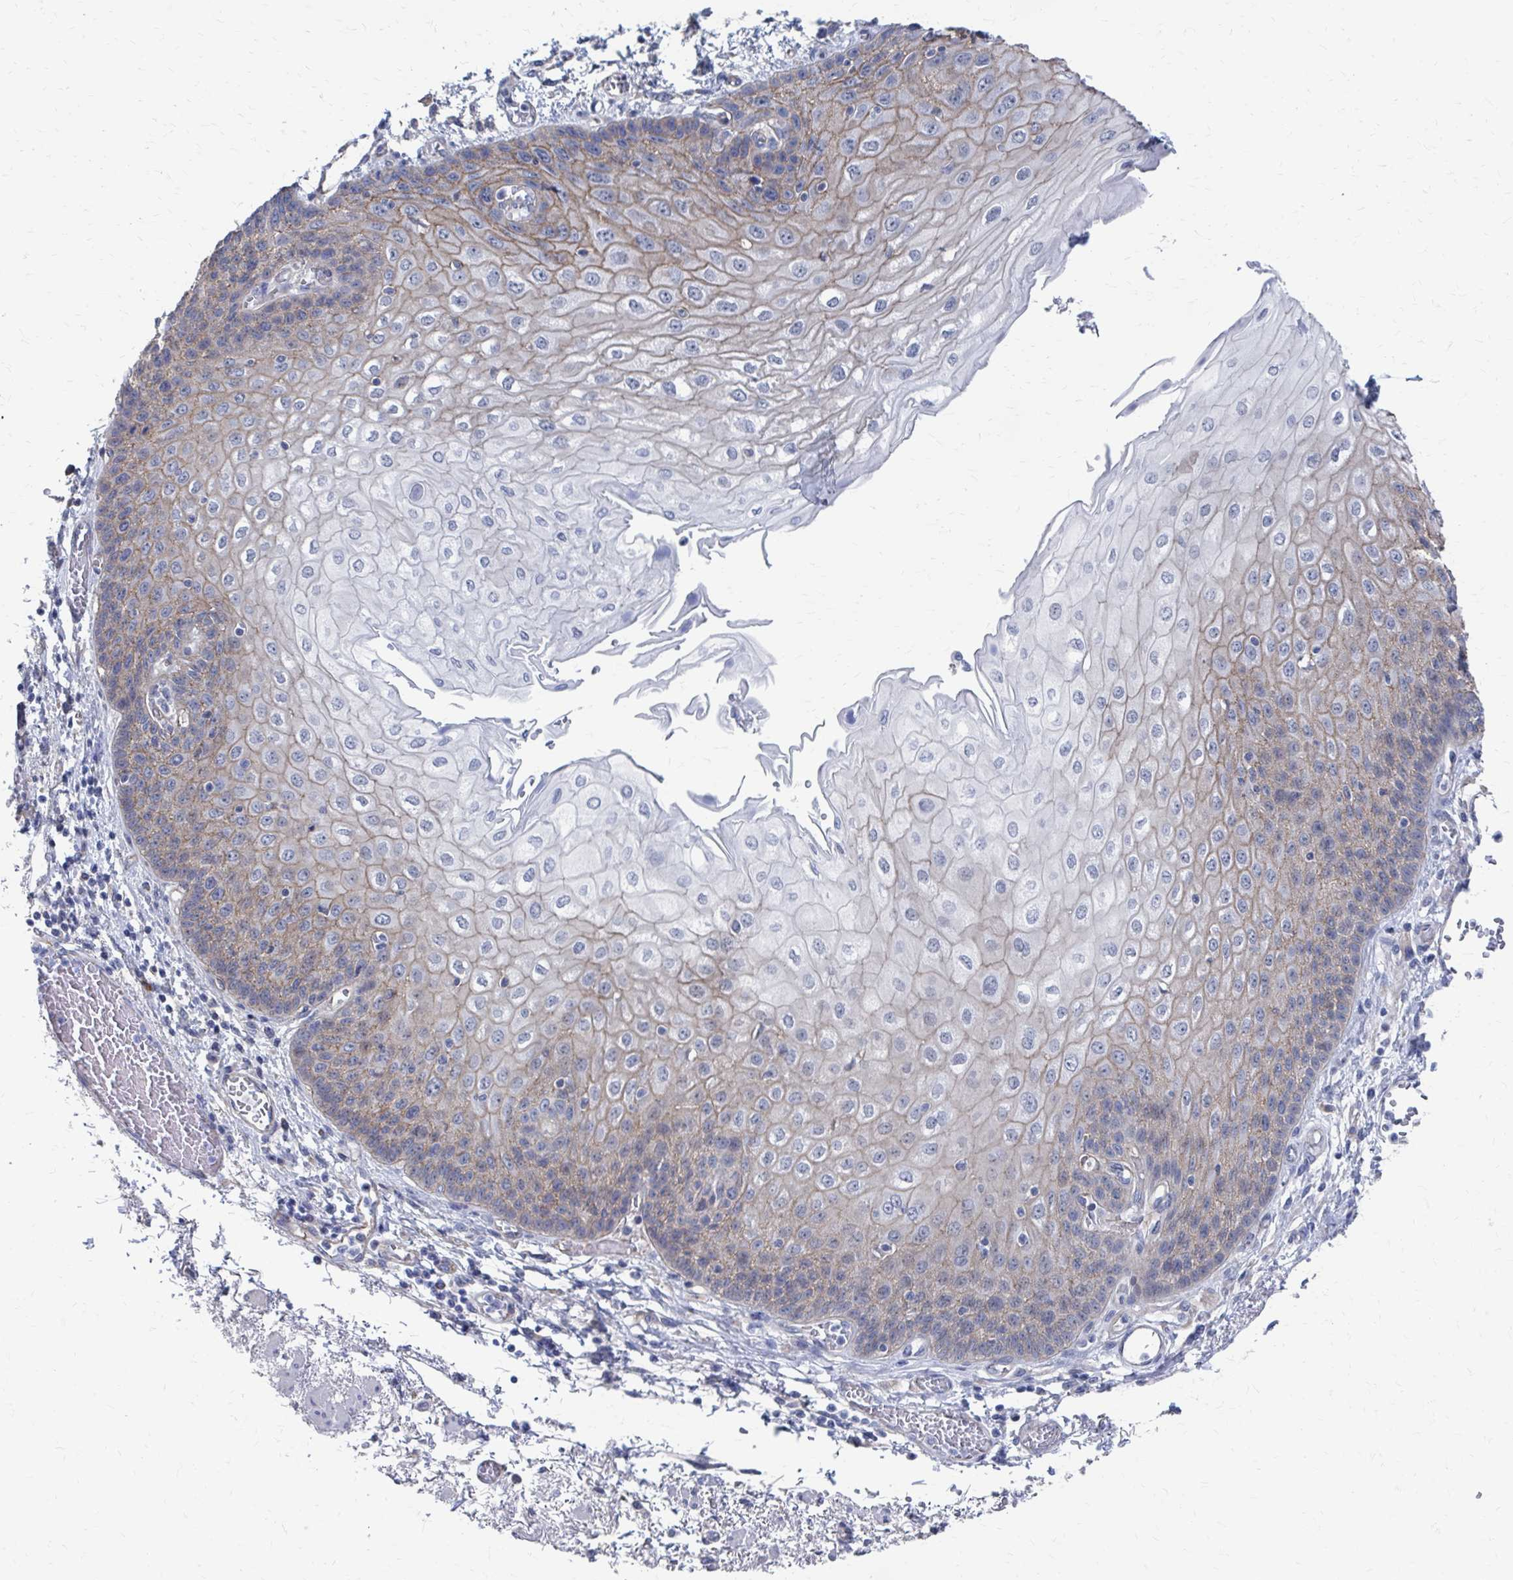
{"staining": {"intensity": "weak", "quantity": "<25%", "location": "cytoplasmic/membranous"}, "tissue": "esophagus", "cell_type": "Squamous epithelial cells", "image_type": "normal", "snomed": [{"axis": "morphology", "description": "Normal tissue, NOS"}, {"axis": "morphology", "description": "Adenocarcinoma, NOS"}, {"axis": "topography", "description": "Esophagus"}], "caption": "Immunohistochemistry (IHC) micrograph of normal human esophagus stained for a protein (brown), which reveals no positivity in squamous epithelial cells. (Immunohistochemistry, brightfield microscopy, high magnification).", "gene": "PLEKHG7", "patient": {"sex": "male", "age": 81}}